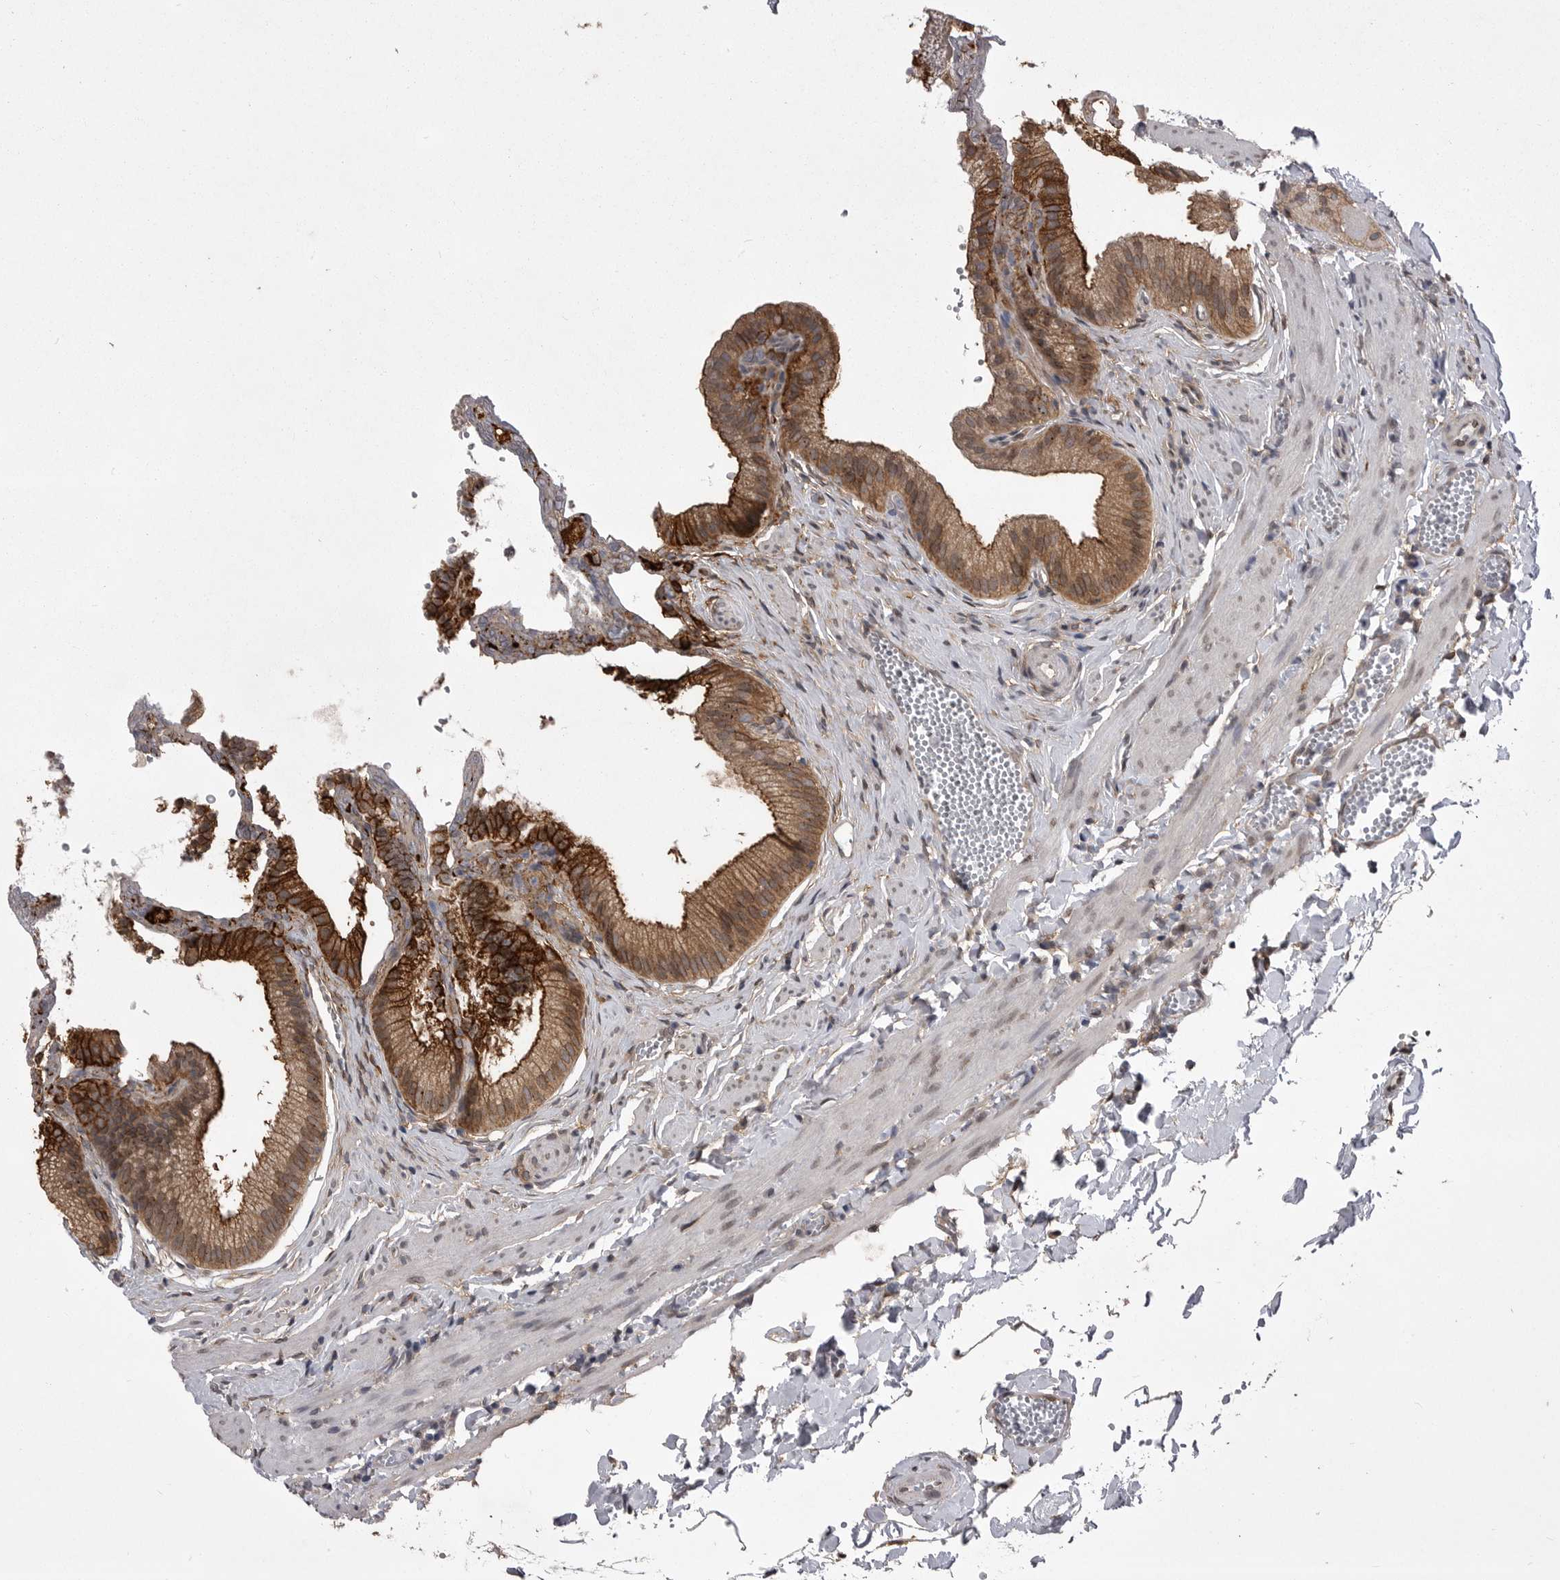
{"staining": {"intensity": "strong", "quantity": ">75%", "location": "cytoplasmic/membranous"}, "tissue": "gallbladder", "cell_type": "Glandular cells", "image_type": "normal", "snomed": [{"axis": "morphology", "description": "Normal tissue, NOS"}, {"axis": "topography", "description": "Gallbladder"}], "caption": "IHC (DAB) staining of benign human gallbladder demonstrates strong cytoplasmic/membranous protein expression in approximately >75% of glandular cells. (Stains: DAB (3,3'-diaminobenzidine) in brown, nuclei in blue, Microscopy: brightfield microscopy at high magnification).", "gene": "ABL1", "patient": {"sex": "male", "age": 38}}